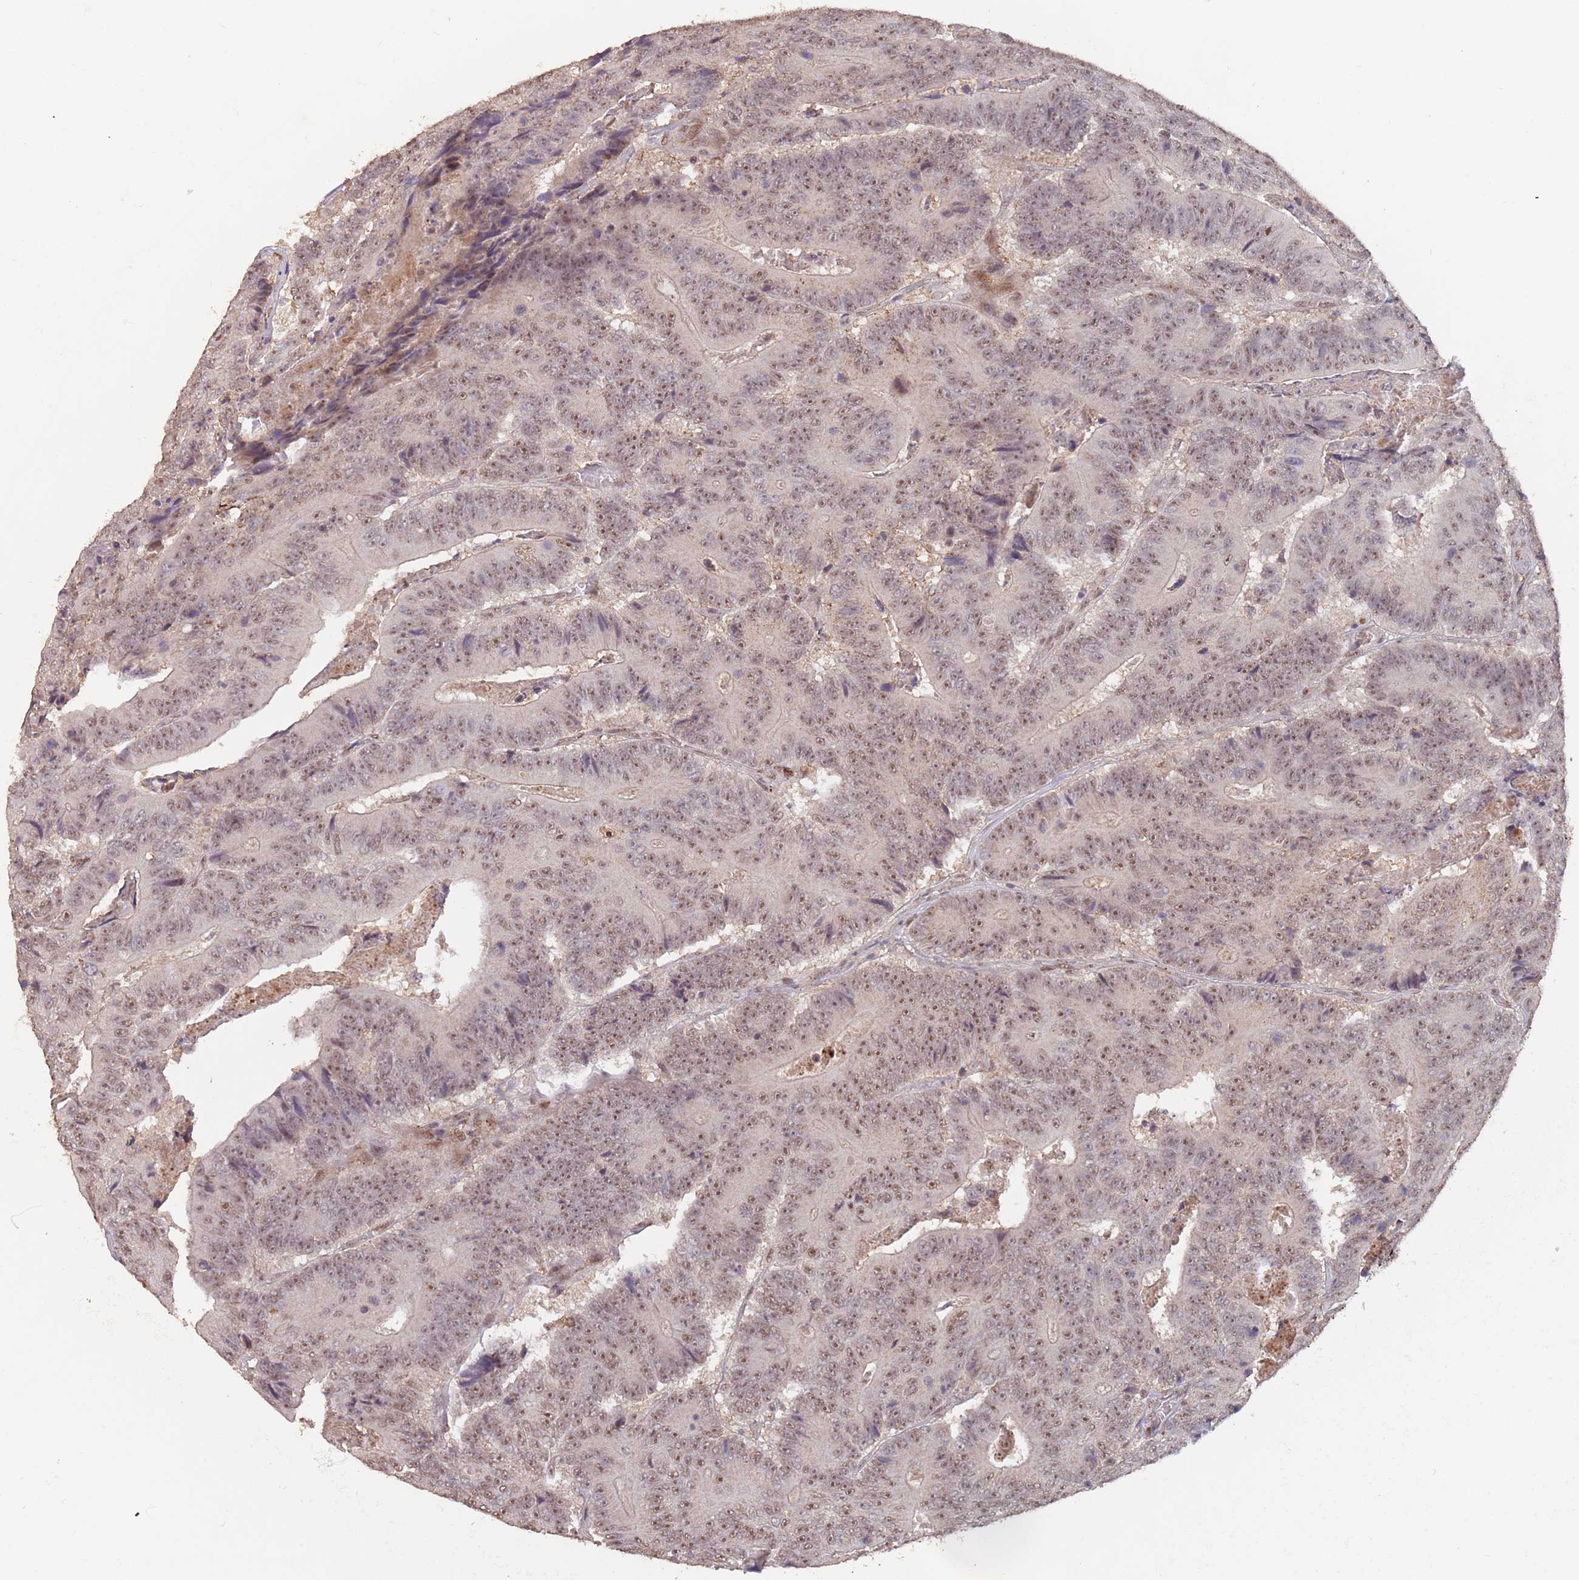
{"staining": {"intensity": "moderate", "quantity": ">75%", "location": "nuclear"}, "tissue": "colorectal cancer", "cell_type": "Tumor cells", "image_type": "cancer", "snomed": [{"axis": "morphology", "description": "Adenocarcinoma, NOS"}, {"axis": "topography", "description": "Colon"}], "caption": "Colorectal cancer (adenocarcinoma) stained with a brown dye exhibits moderate nuclear positive positivity in about >75% of tumor cells.", "gene": "RFXANK", "patient": {"sex": "male", "age": 83}}